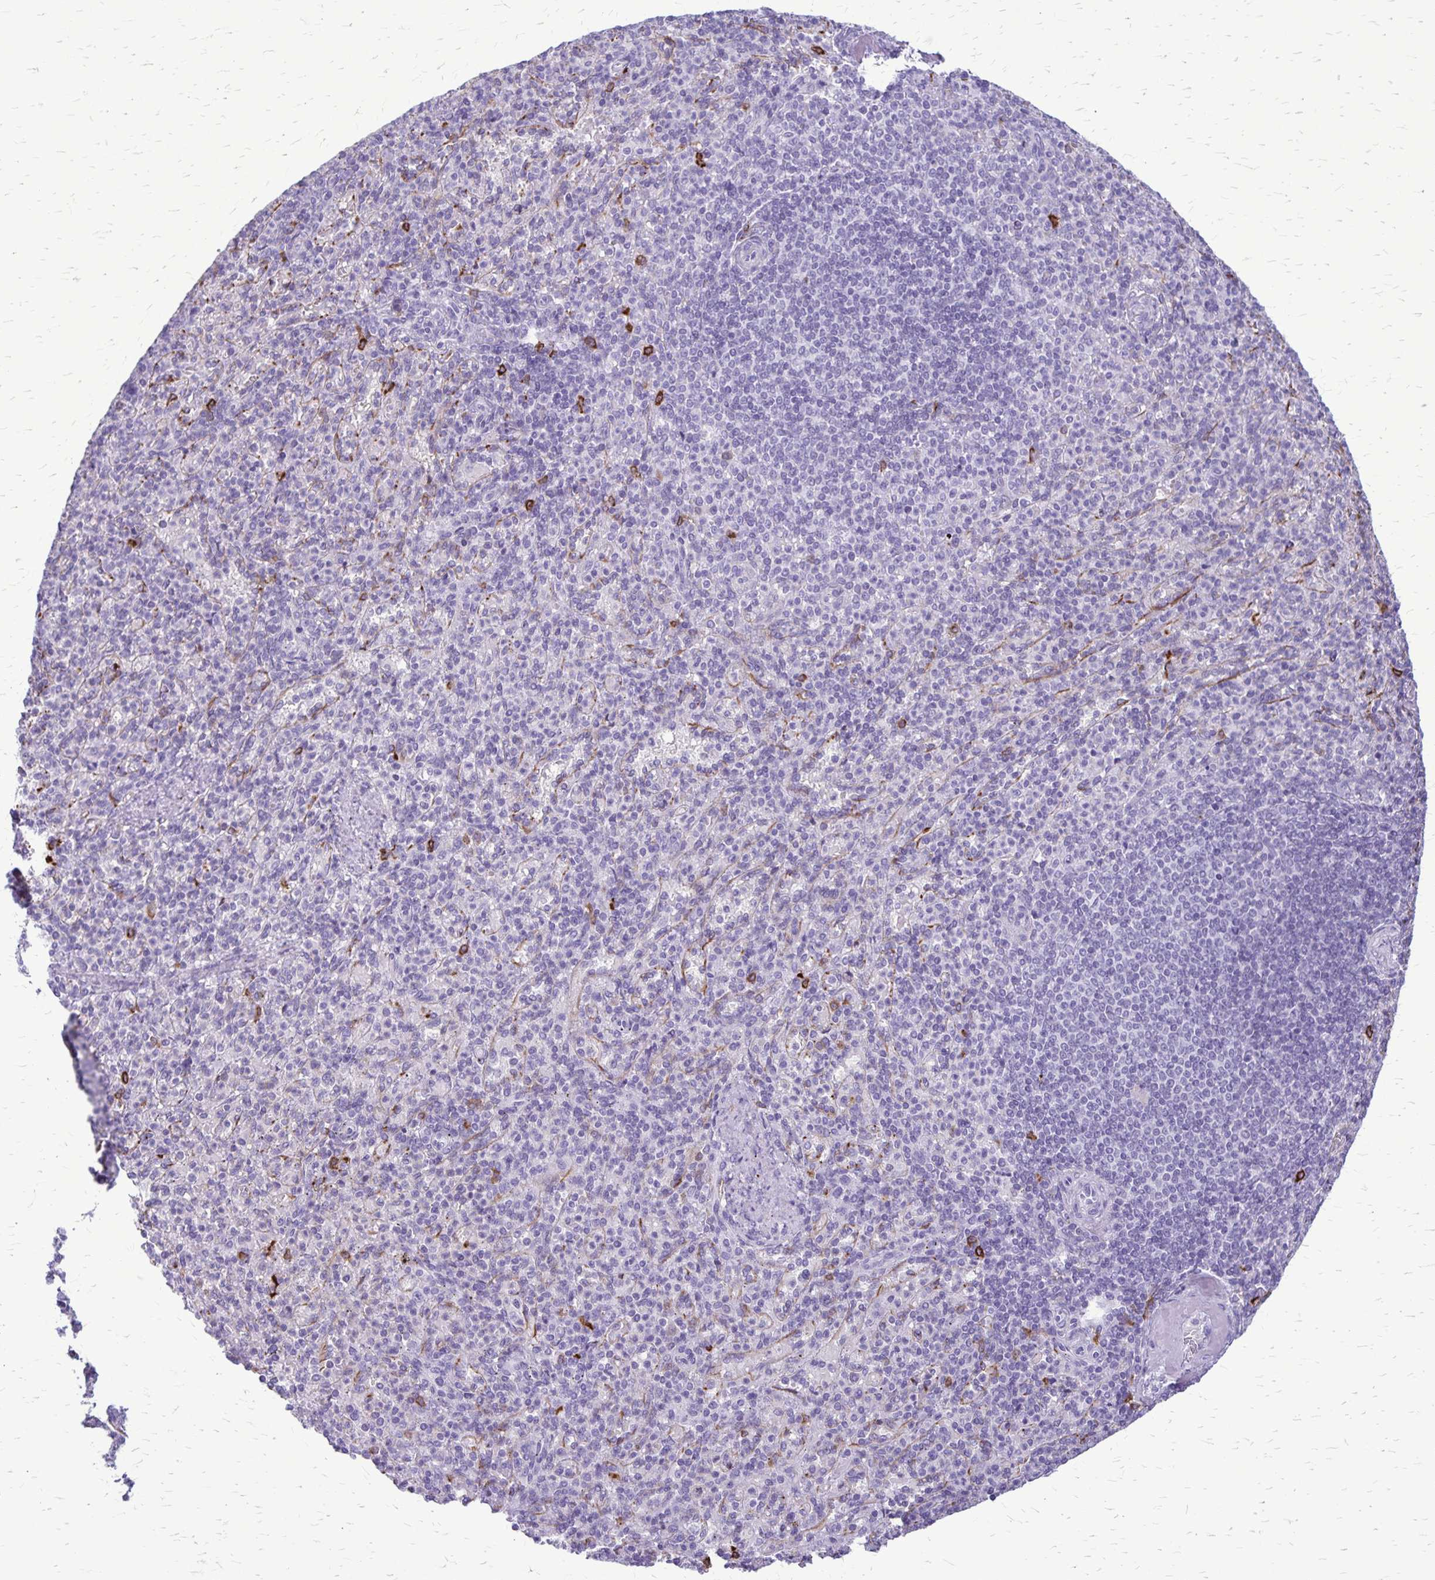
{"staining": {"intensity": "negative", "quantity": "none", "location": "none"}, "tissue": "spleen", "cell_type": "Cells in red pulp", "image_type": "normal", "snomed": [{"axis": "morphology", "description": "Normal tissue, NOS"}, {"axis": "topography", "description": "Spleen"}], "caption": "Protein analysis of unremarkable spleen reveals no significant staining in cells in red pulp.", "gene": "RTN1", "patient": {"sex": "female", "age": 74}}